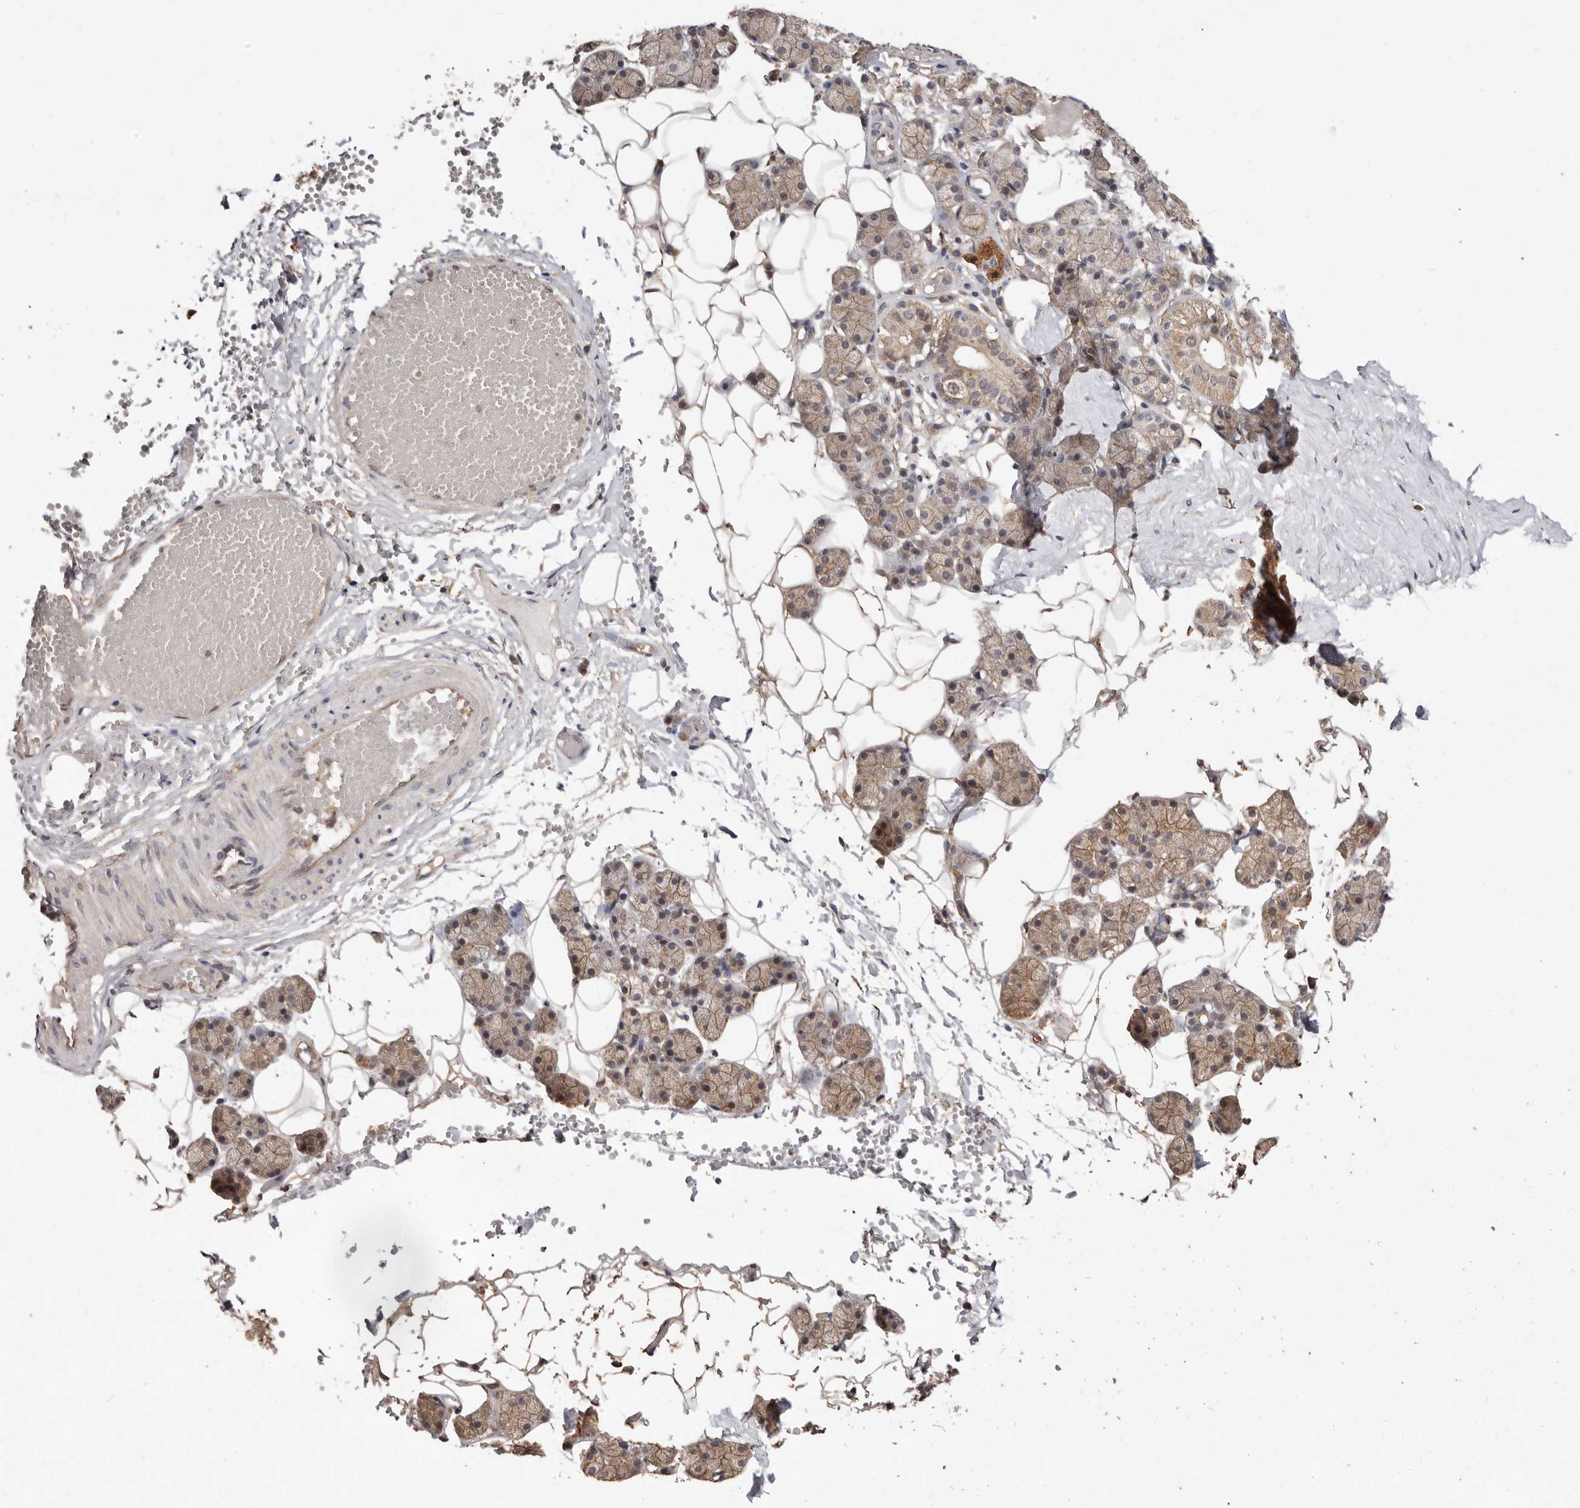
{"staining": {"intensity": "moderate", "quantity": "25%-75%", "location": "cytoplasmic/membranous"}, "tissue": "salivary gland", "cell_type": "Glandular cells", "image_type": "normal", "snomed": [{"axis": "morphology", "description": "Normal tissue, NOS"}, {"axis": "topography", "description": "Salivary gland"}], "caption": "IHC (DAB) staining of unremarkable human salivary gland demonstrates moderate cytoplasmic/membranous protein positivity in approximately 25%-75% of glandular cells.", "gene": "RSPO2", "patient": {"sex": "female", "age": 33}}